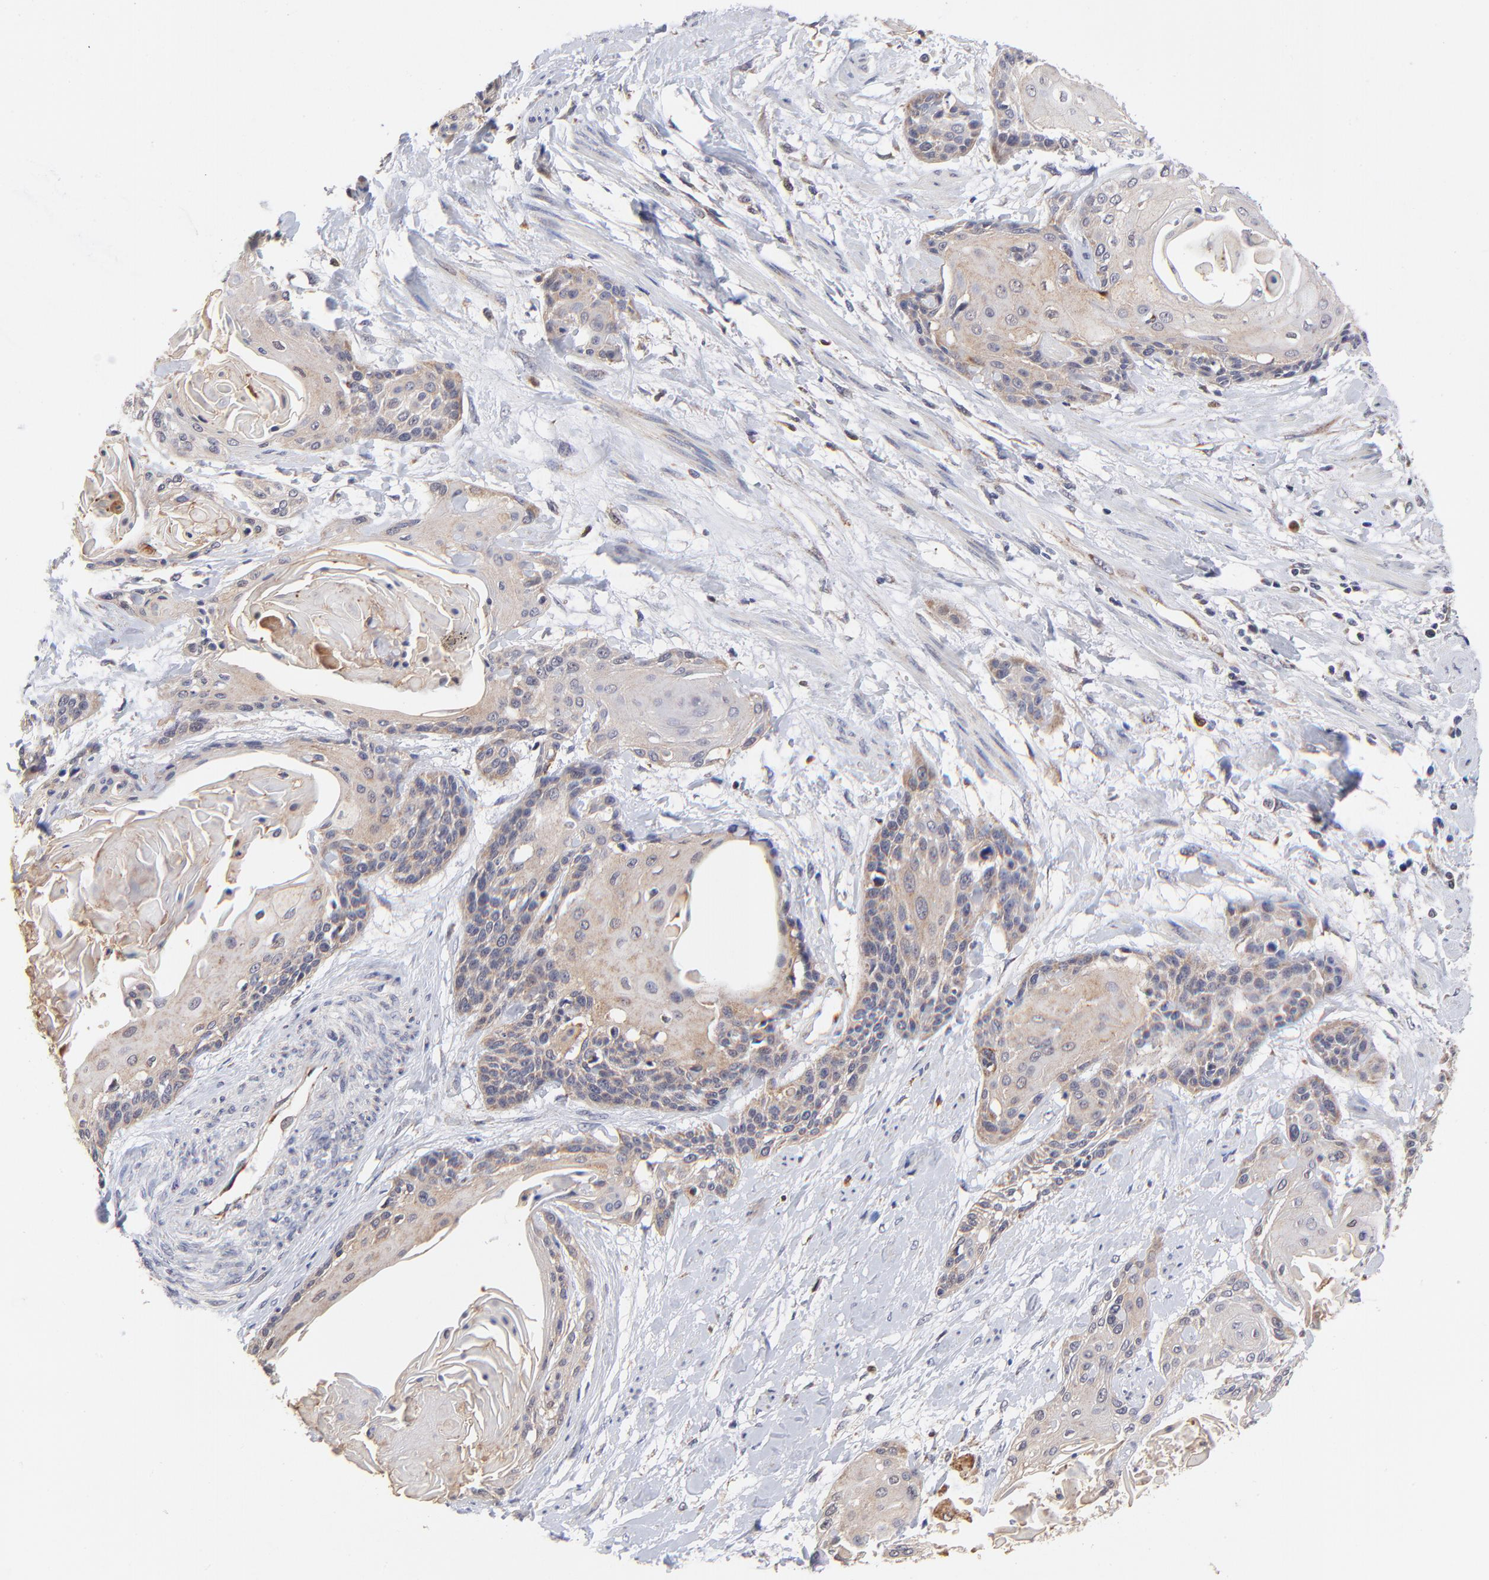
{"staining": {"intensity": "moderate", "quantity": ">75%", "location": "cytoplasmic/membranous"}, "tissue": "cervical cancer", "cell_type": "Tumor cells", "image_type": "cancer", "snomed": [{"axis": "morphology", "description": "Squamous cell carcinoma, NOS"}, {"axis": "topography", "description": "Cervix"}], "caption": "Cervical cancer was stained to show a protein in brown. There is medium levels of moderate cytoplasmic/membranous positivity in approximately >75% of tumor cells.", "gene": "FBXL12", "patient": {"sex": "female", "age": 57}}